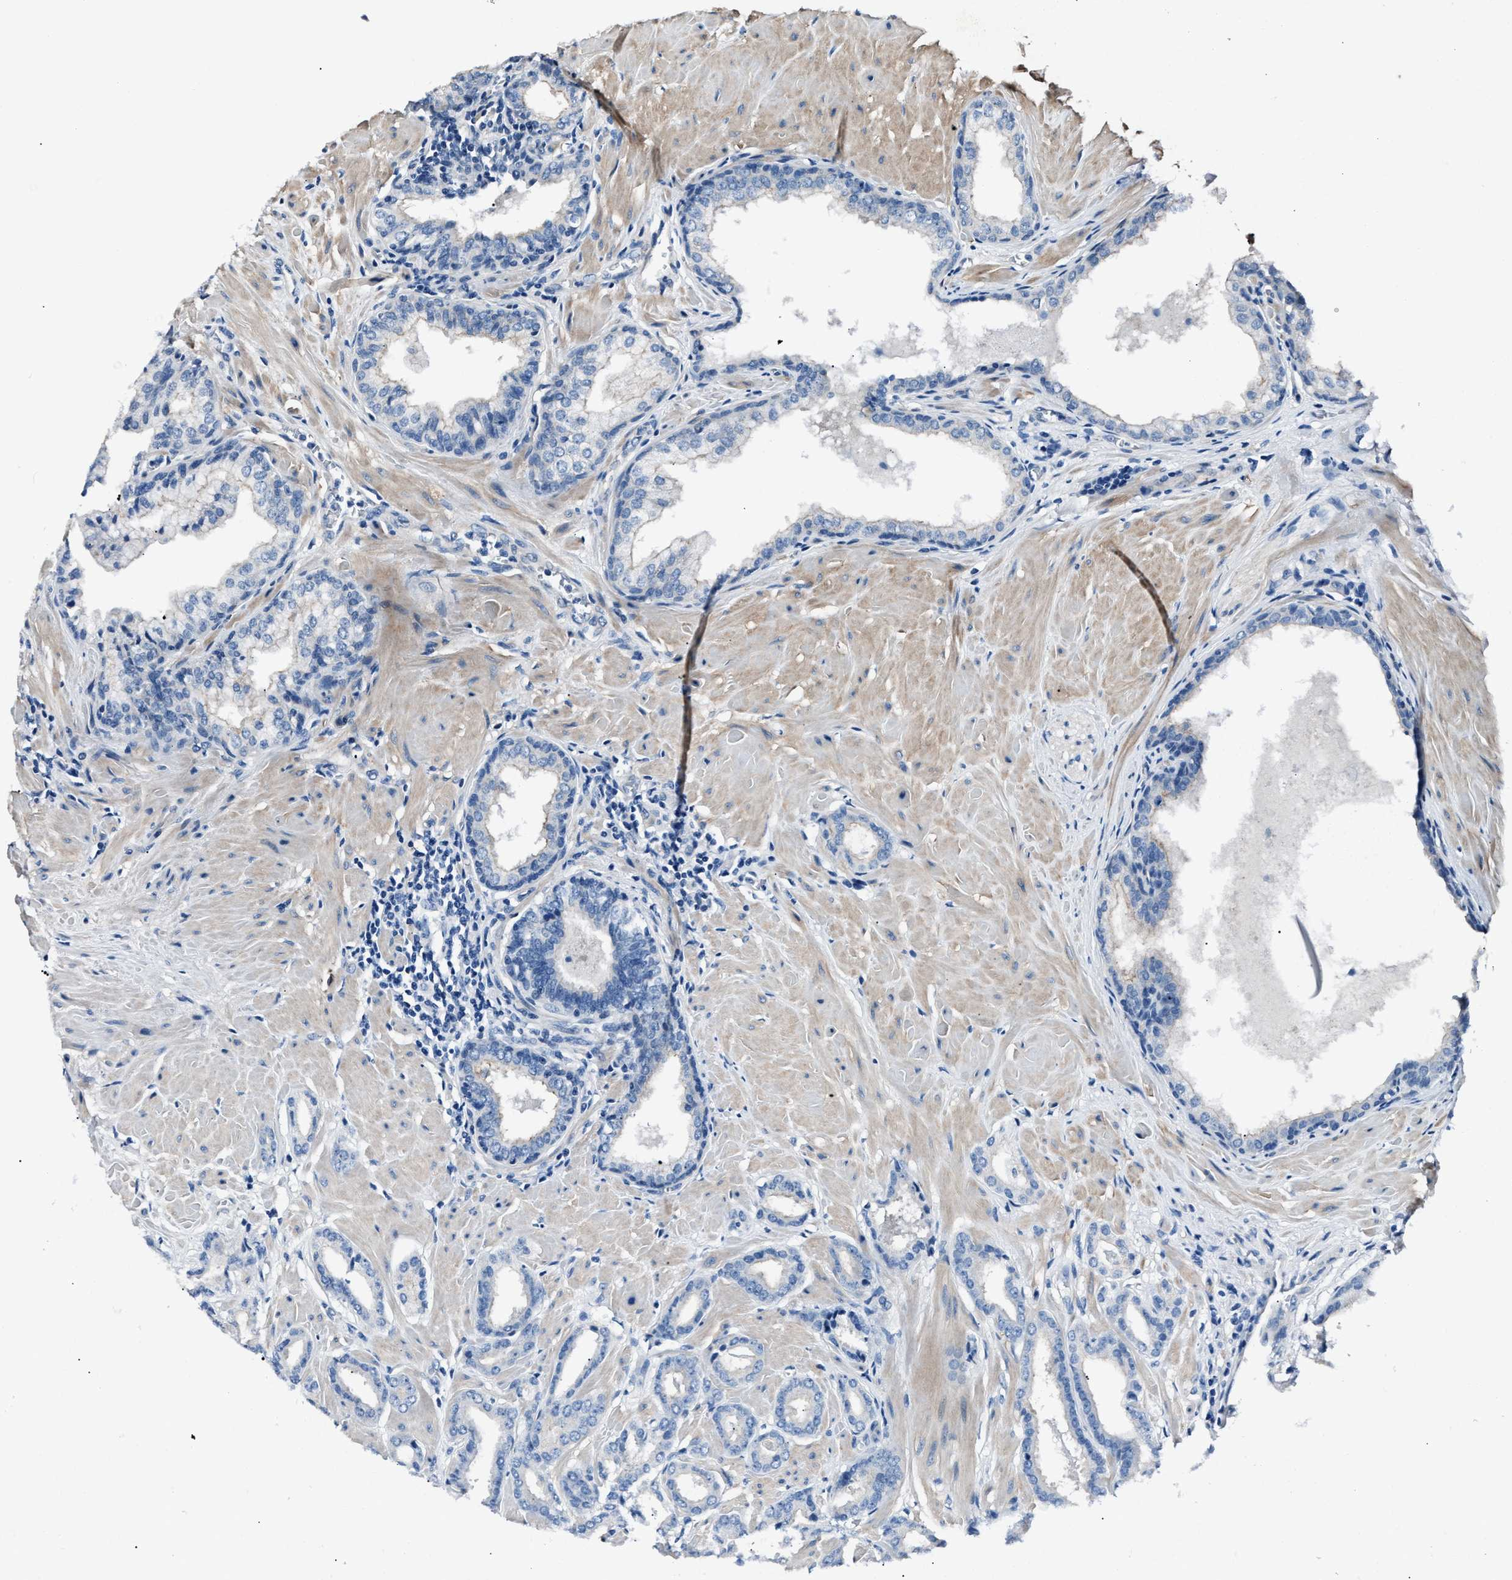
{"staining": {"intensity": "negative", "quantity": "none", "location": "none"}, "tissue": "prostate cancer", "cell_type": "Tumor cells", "image_type": "cancer", "snomed": [{"axis": "morphology", "description": "Adenocarcinoma, Low grade"}, {"axis": "topography", "description": "Prostate"}], "caption": "Protein analysis of prostate cancer (adenocarcinoma (low-grade)) exhibits no significant positivity in tumor cells.", "gene": "MPDZ", "patient": {"sex": "male", "age": 53}}